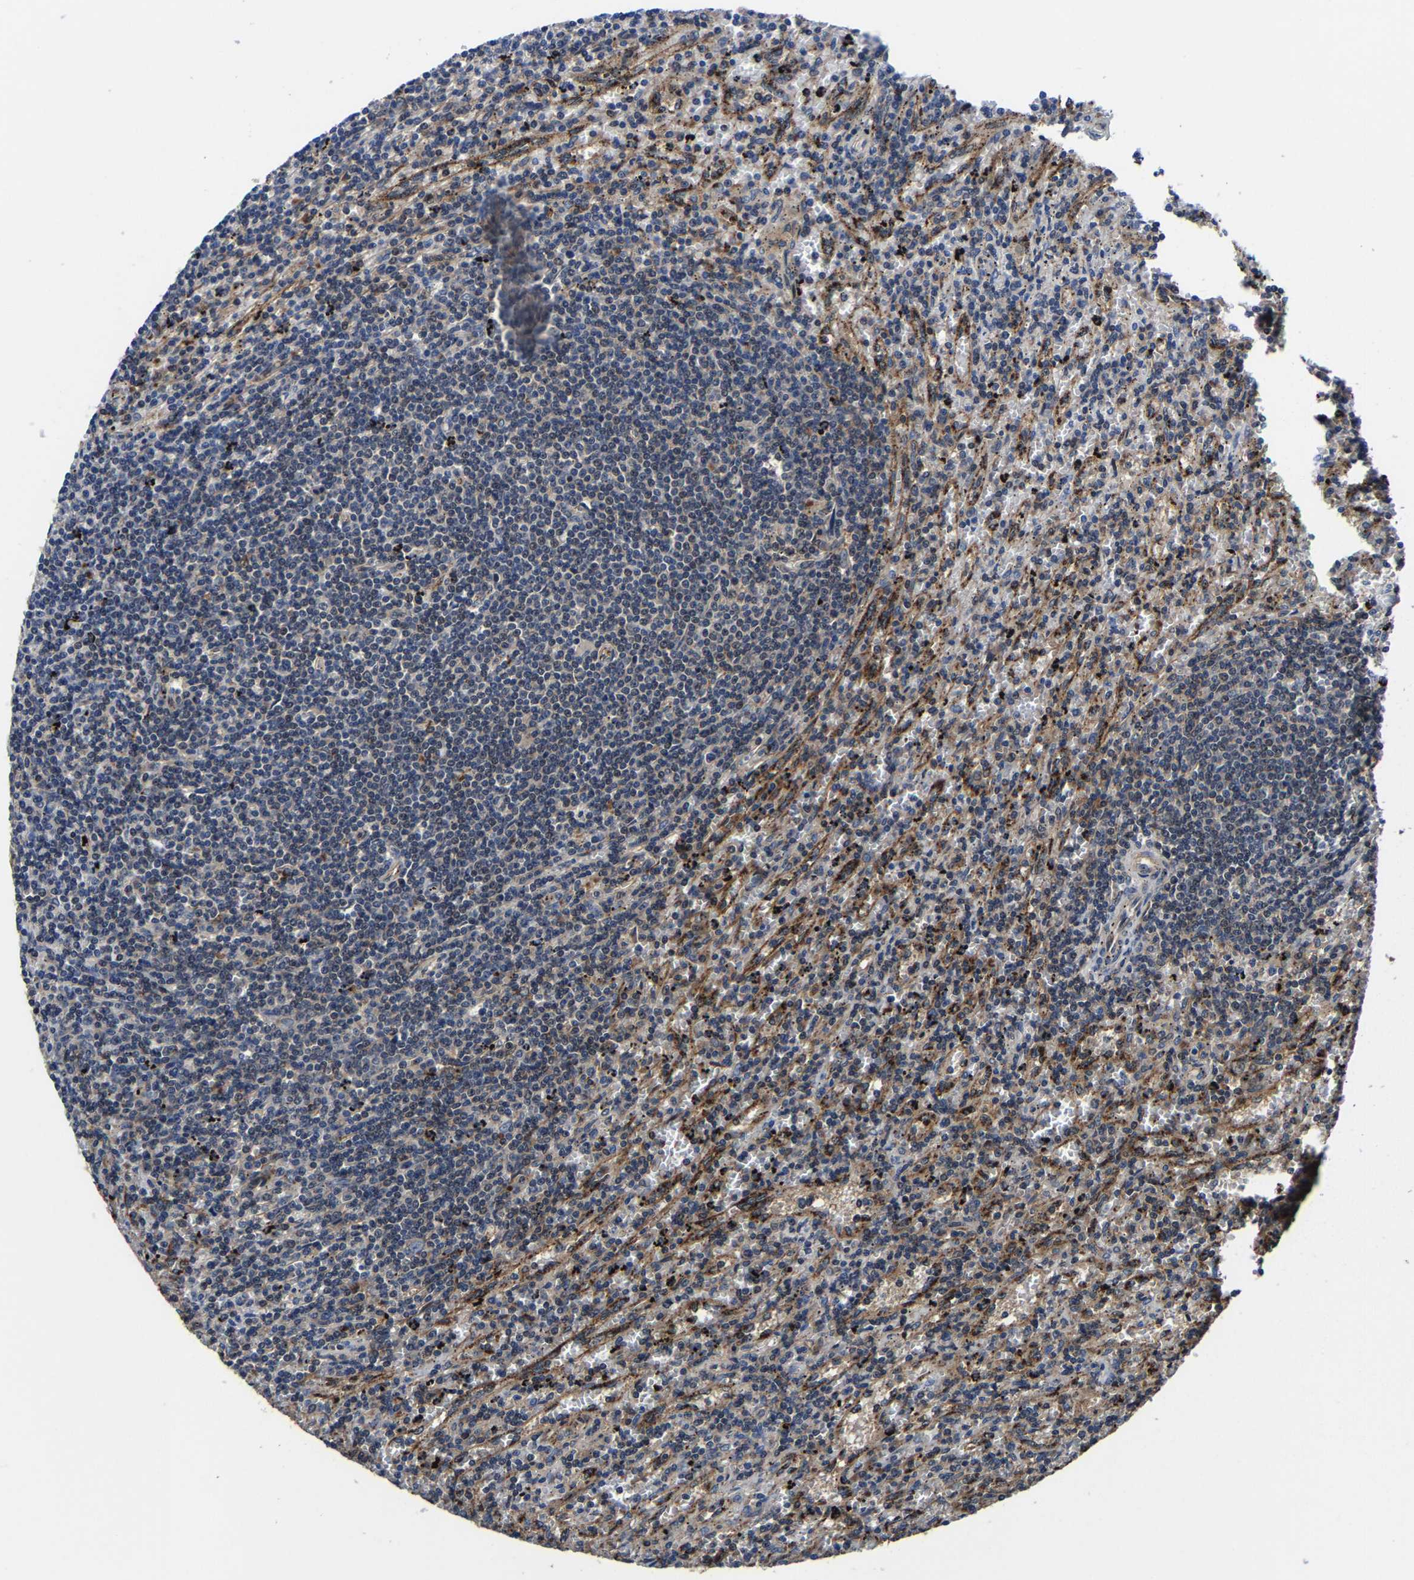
{"staining": {"intensity": "negative", "quantity": "none", "location": "none"}, "tissue": "lymphoma", "cell_type": "Tumor cells", "image_type": "cancer", "snomed": [{"axis": "morphology", "description": "Malignant lymphoma, non-Hodgkin's type, Low grade"}, {"axis": "topography", "description": "Spleen"}], "caption": "Tumor cells show no significant protein staining in lymphoma.", "gene": "ZCCHC7", "patient": {"sex": "male", "age": 76}}